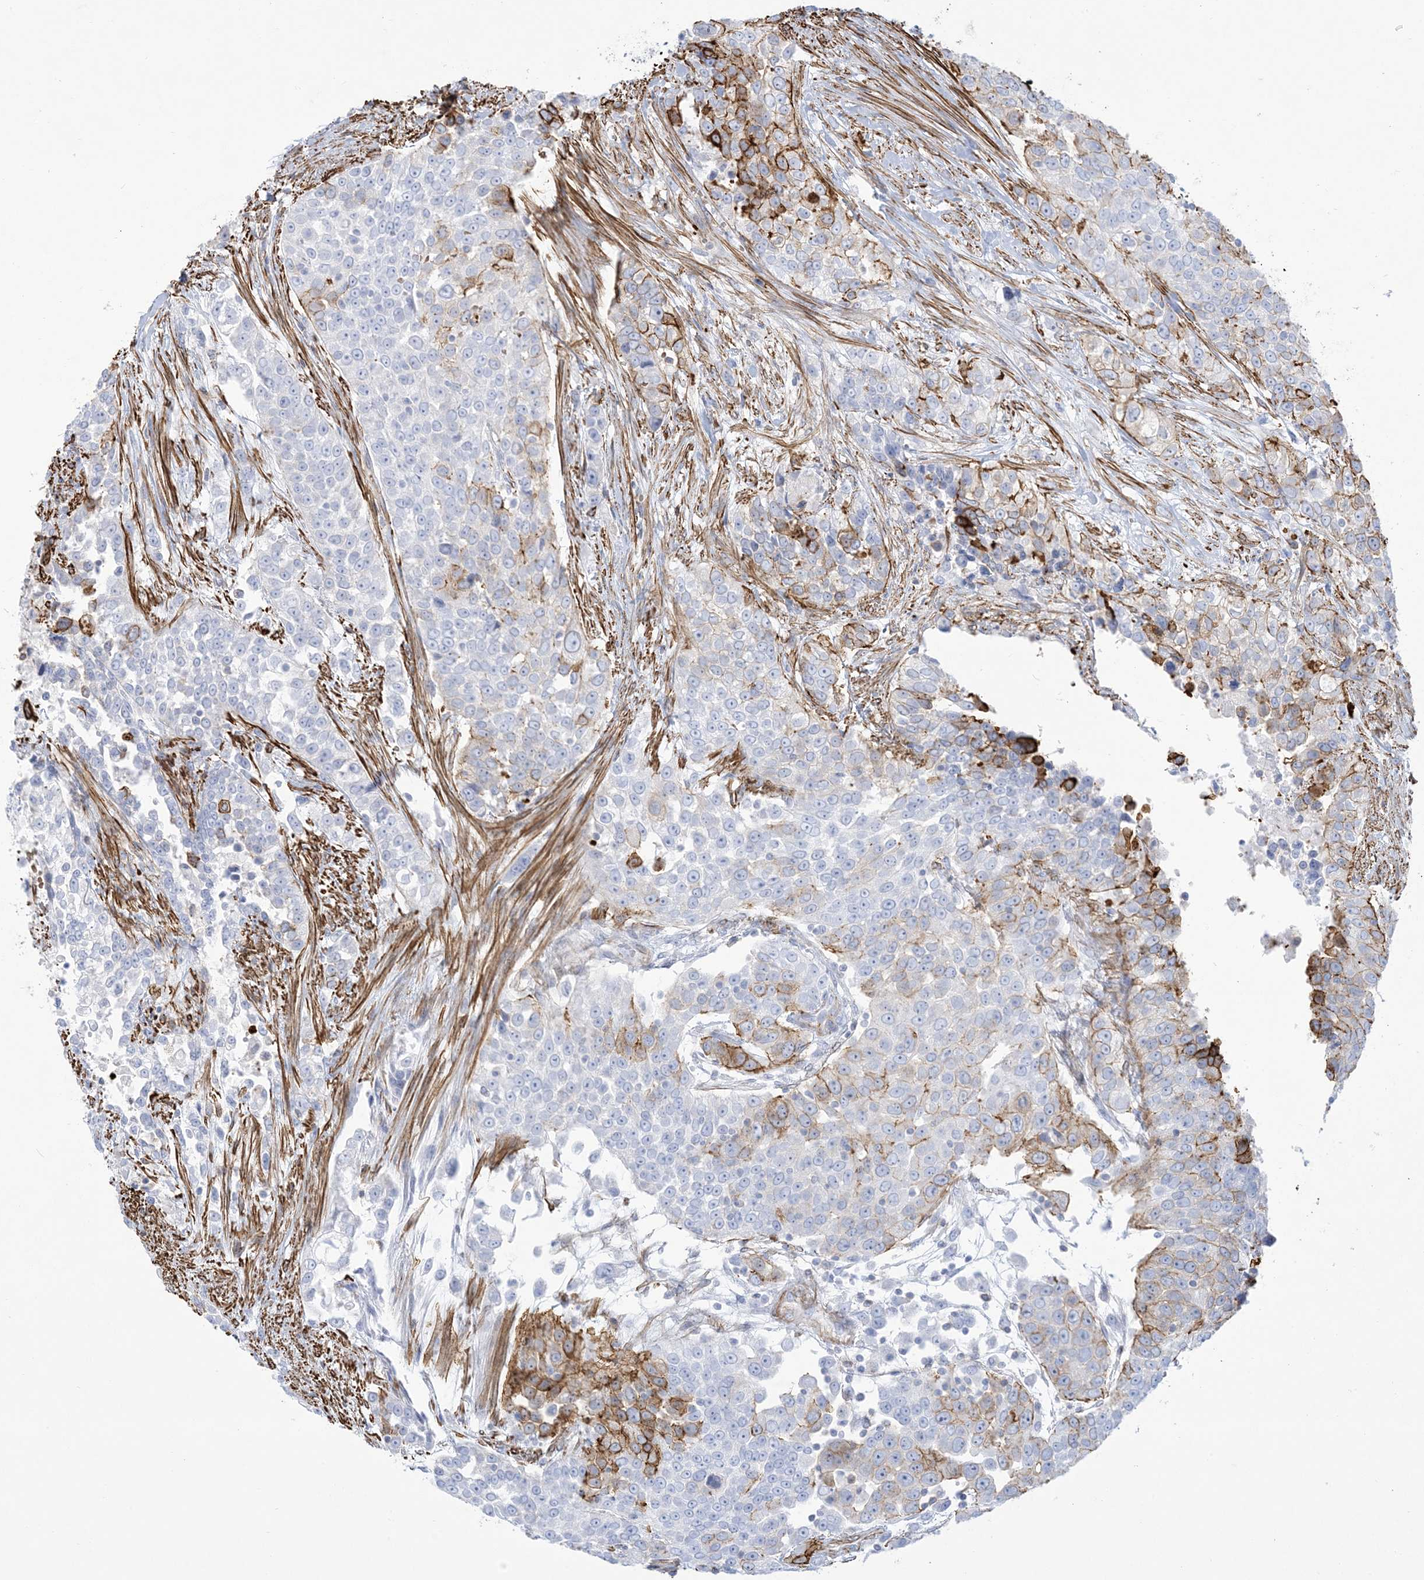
{"staining": {"intensity": "moderate", "quantity": "<25%", "location": "cytoplasmic/membranous"}, "tissue": "urothelial cancer", "cell_type": "Tumor cells", "image_type": "cancer", "snomed": [{"axis": "morphology", "description": "Urothelial carcinoma, High grade"}, {"axis": "topography", "description": "Urinary bladder"}], "caption": "This image reveals urothelial cancer stained with immunohistochemistry to label a protein in brown. The cytoplasmic/membranous of tumor cells show moderate positivity for the protein. Nuclei are counter-stained blue.", "gene": "B3GNT7", "patient": {"sex": "female", "age": 80}}